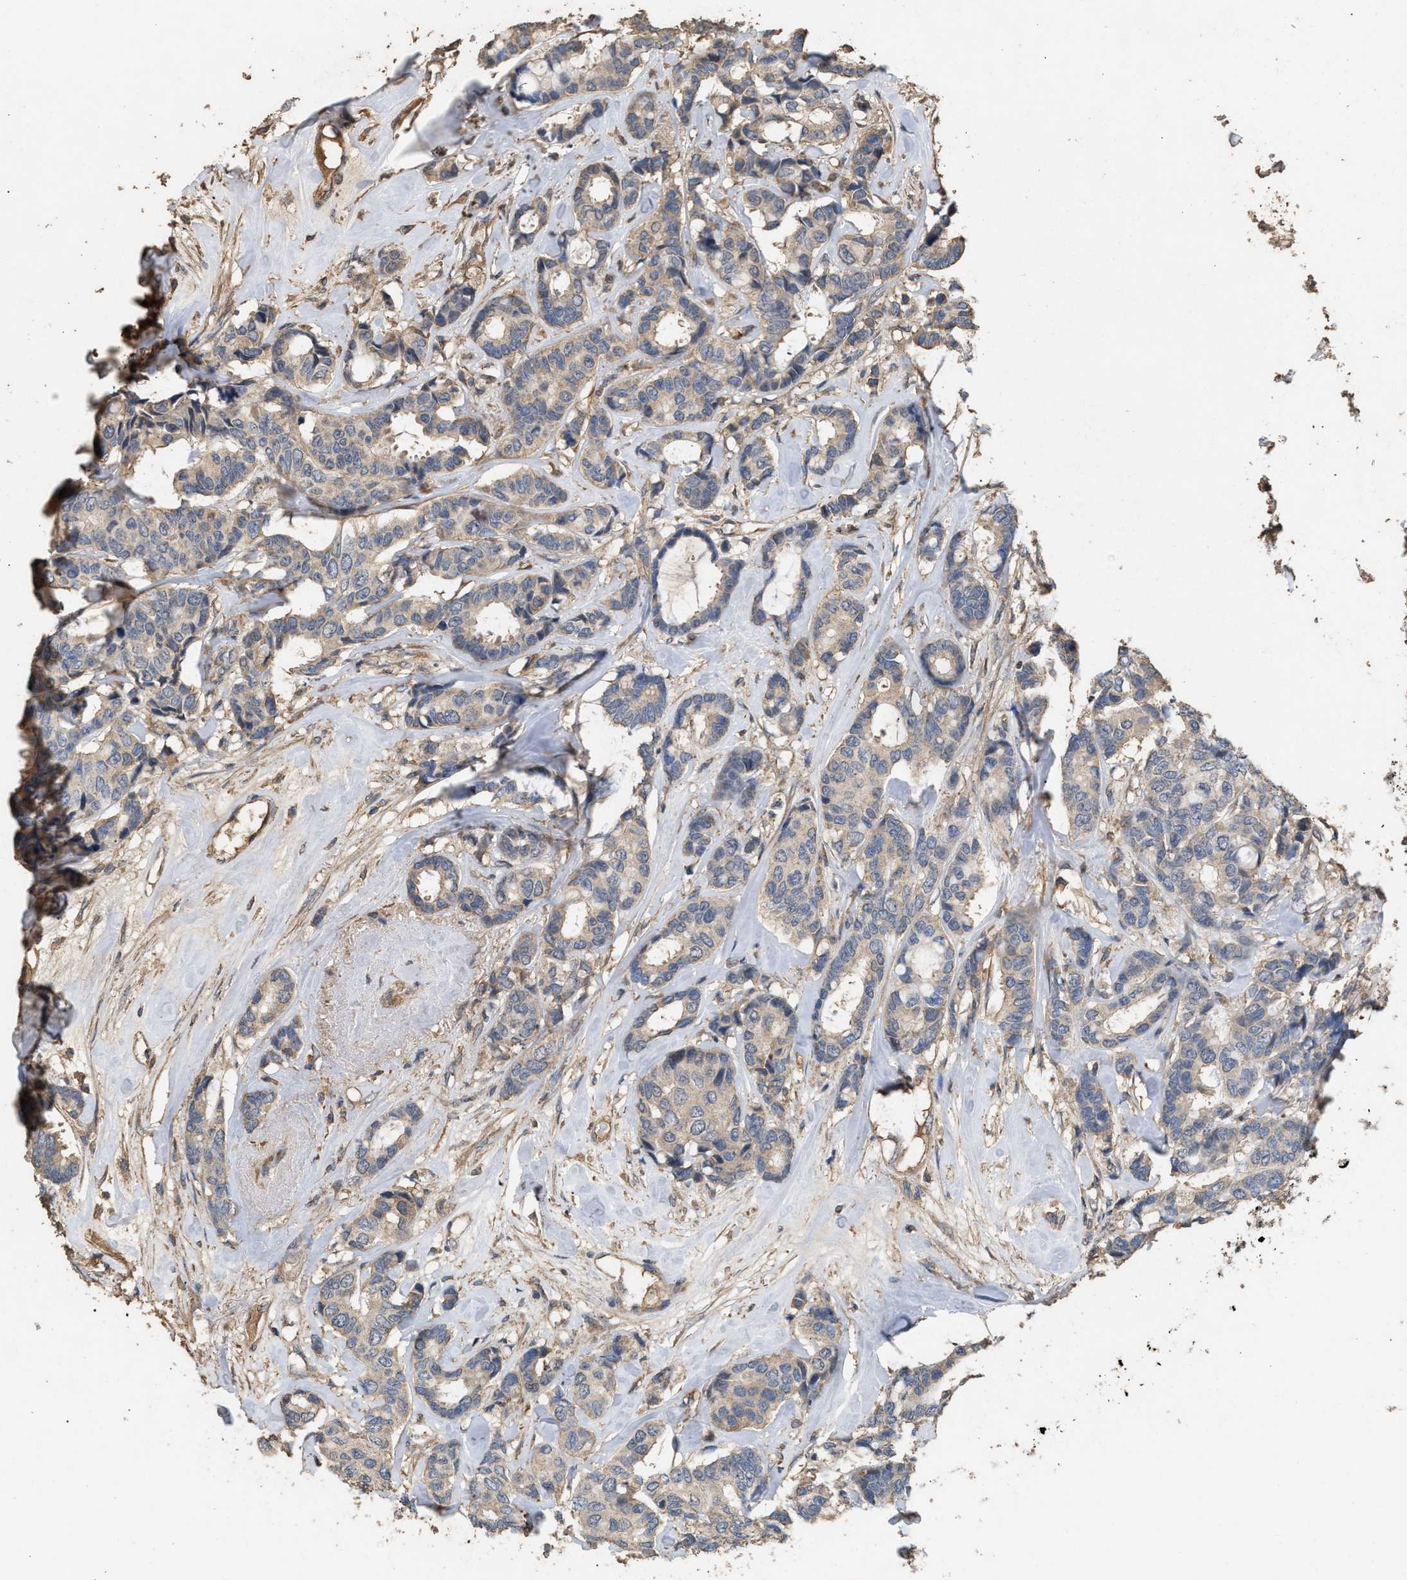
{"staining": {"intensity": "weak", "quantity": "<25%", "location": "cytoplasmic/membranous"}, "tissue": "breast cancer", "cell_type": "Tumor cells", "image_type": "cancer", "snomed": [{"axis": "morphology", "description": "Duct carcinoma"}, {"axis": "topography", "description": "Breast"}], "caption": "An immunohistochemistry image of breast cancer (intraductal carcinoma) is shown. There is no staining in tumor cells of breast cancer (intraductal carcinoma).", "gene": "HTRA3", "patient": {"sex": "female", "age": 87}}